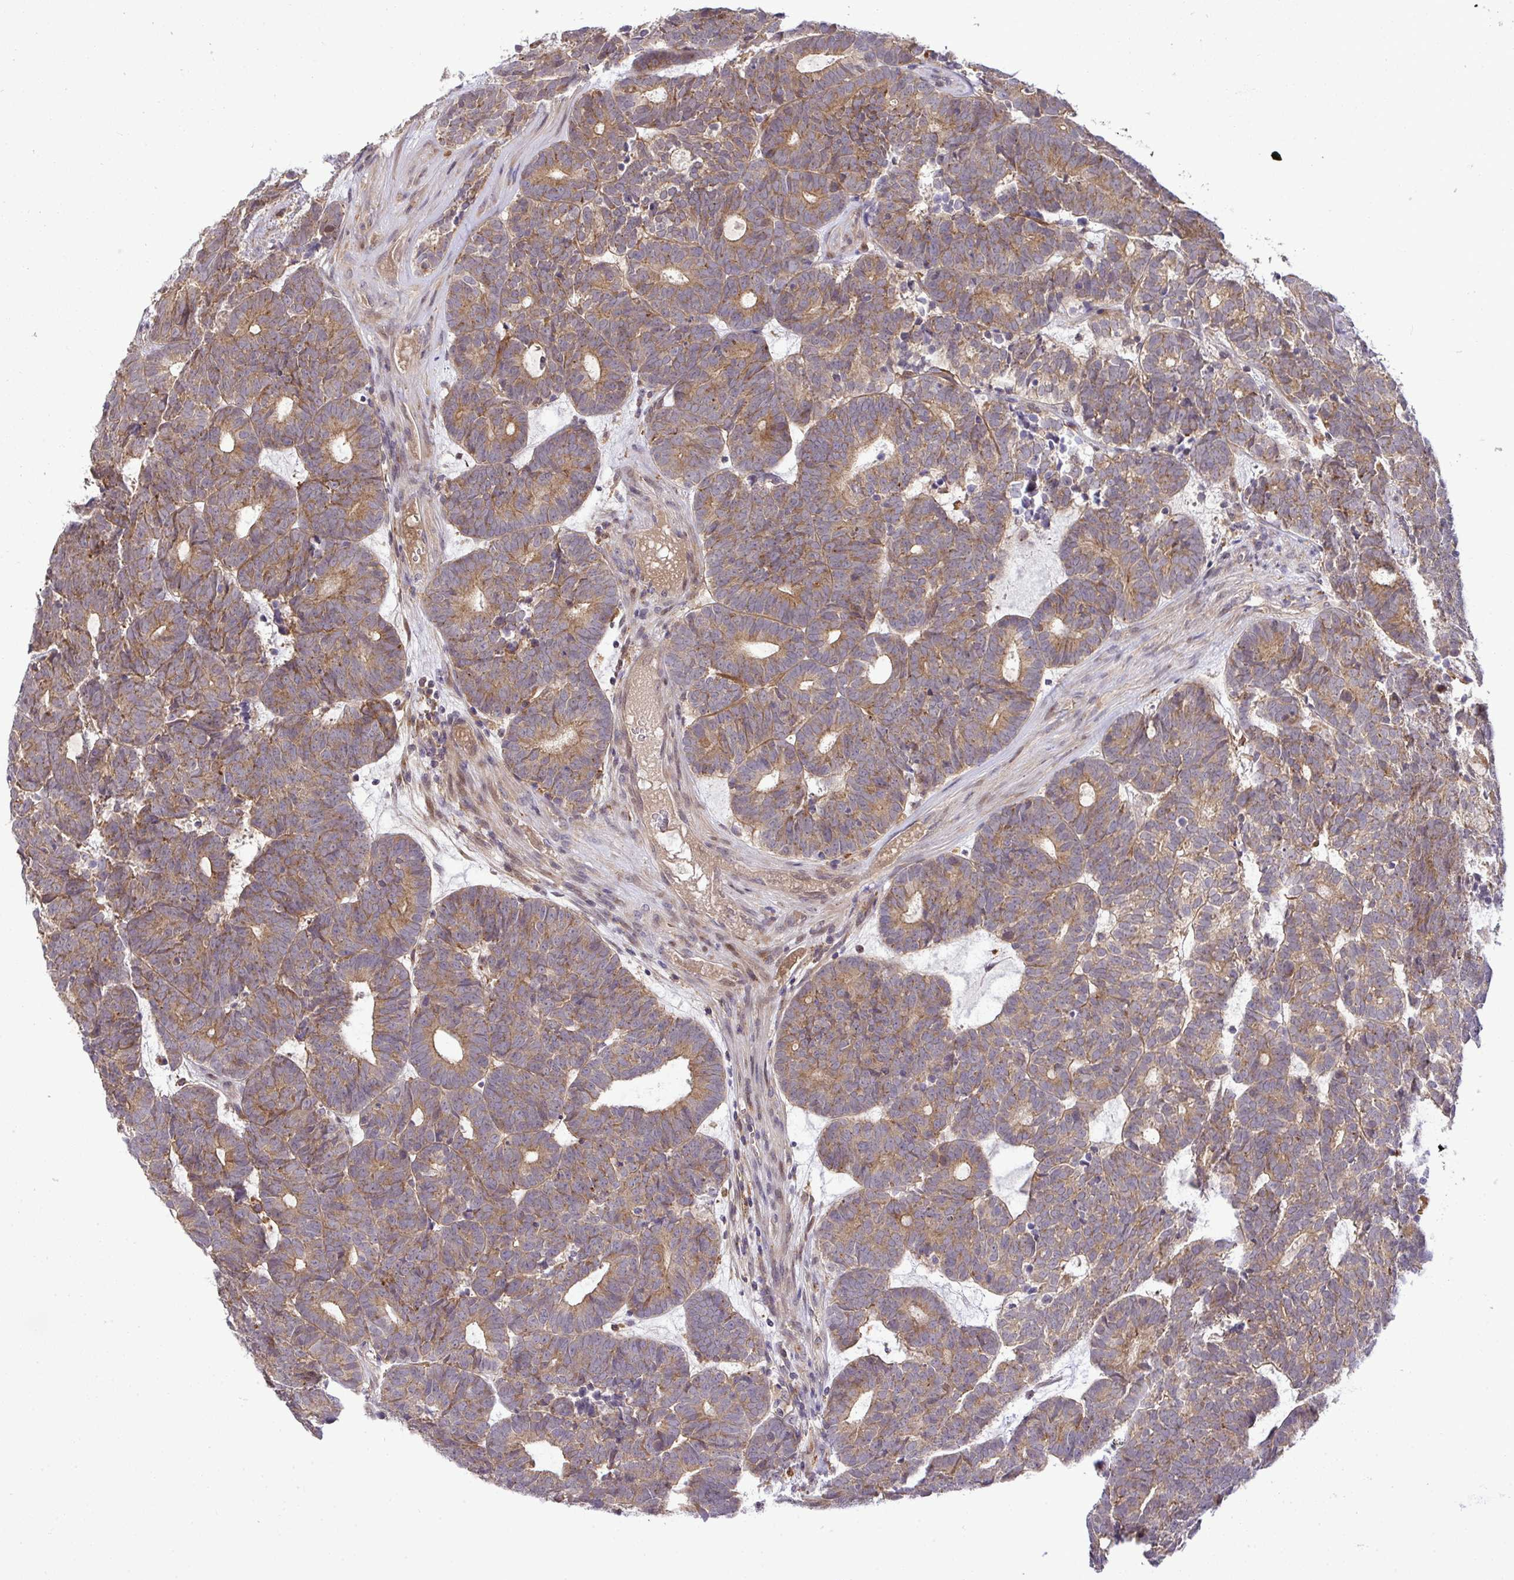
{"staining": {"intensity": "moderate", "quantity": ">75%", "location": "cytoplasmic/membranous"}, "tissue": "head and neck cancer", "cell_type": "Tumor cells", "image_type": "cancer", "snomed": [{"axis": "morphology", "description": "Adenocarcinoma, NOS"}, {"axis": "topography", "description": "Head-Neck"}], "caption": "Protein staining demonstrates moderate cytoplasmic/membranous positivity in about >75% of tumor cells in head and neck adenocarcinoma.", "gene": "SLC9A6", "patient": {"sex": "female", "age": 81}}